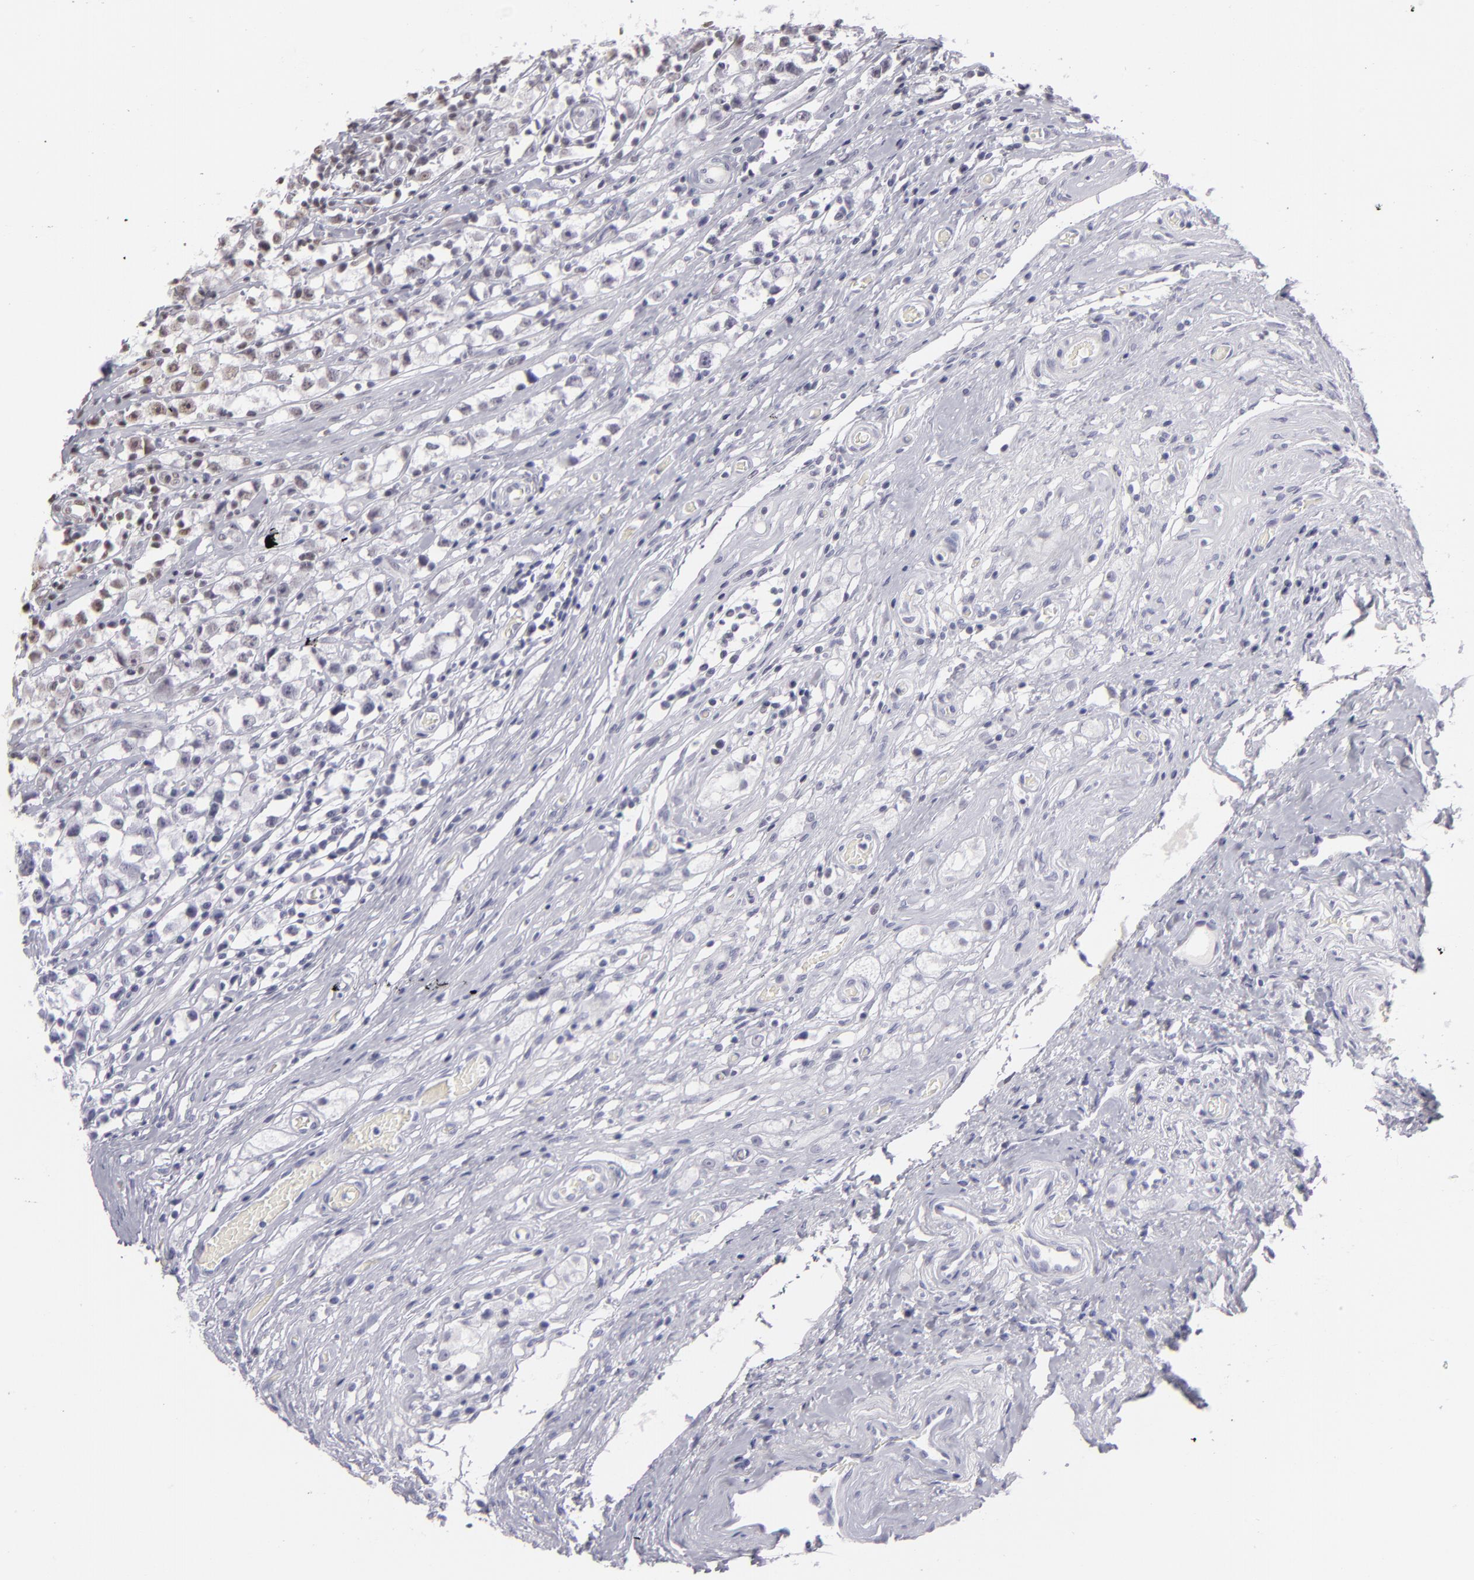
{"staining": {"intensity": "weak", "quantity": "<25%", "location": "nuclear"}, "tissue": "testis cancer", "cell_type": "Tumor cells", "image_type": "cancer", "snomed": [{"axis": "morphology", "description": "Seminoma, NOS"}, {"axis": "topography", "description": "Testis"}], "caption": "High magnification brightfield microscopy of seminoma (testis) stained with DAB (3,3'-diaminobenzidine) (brown) and counterstained with hematoxylin (blue): tumor cells show no significant staining.", "gene": "INTS6", "patient": {"sex": "male", "age": 35}}